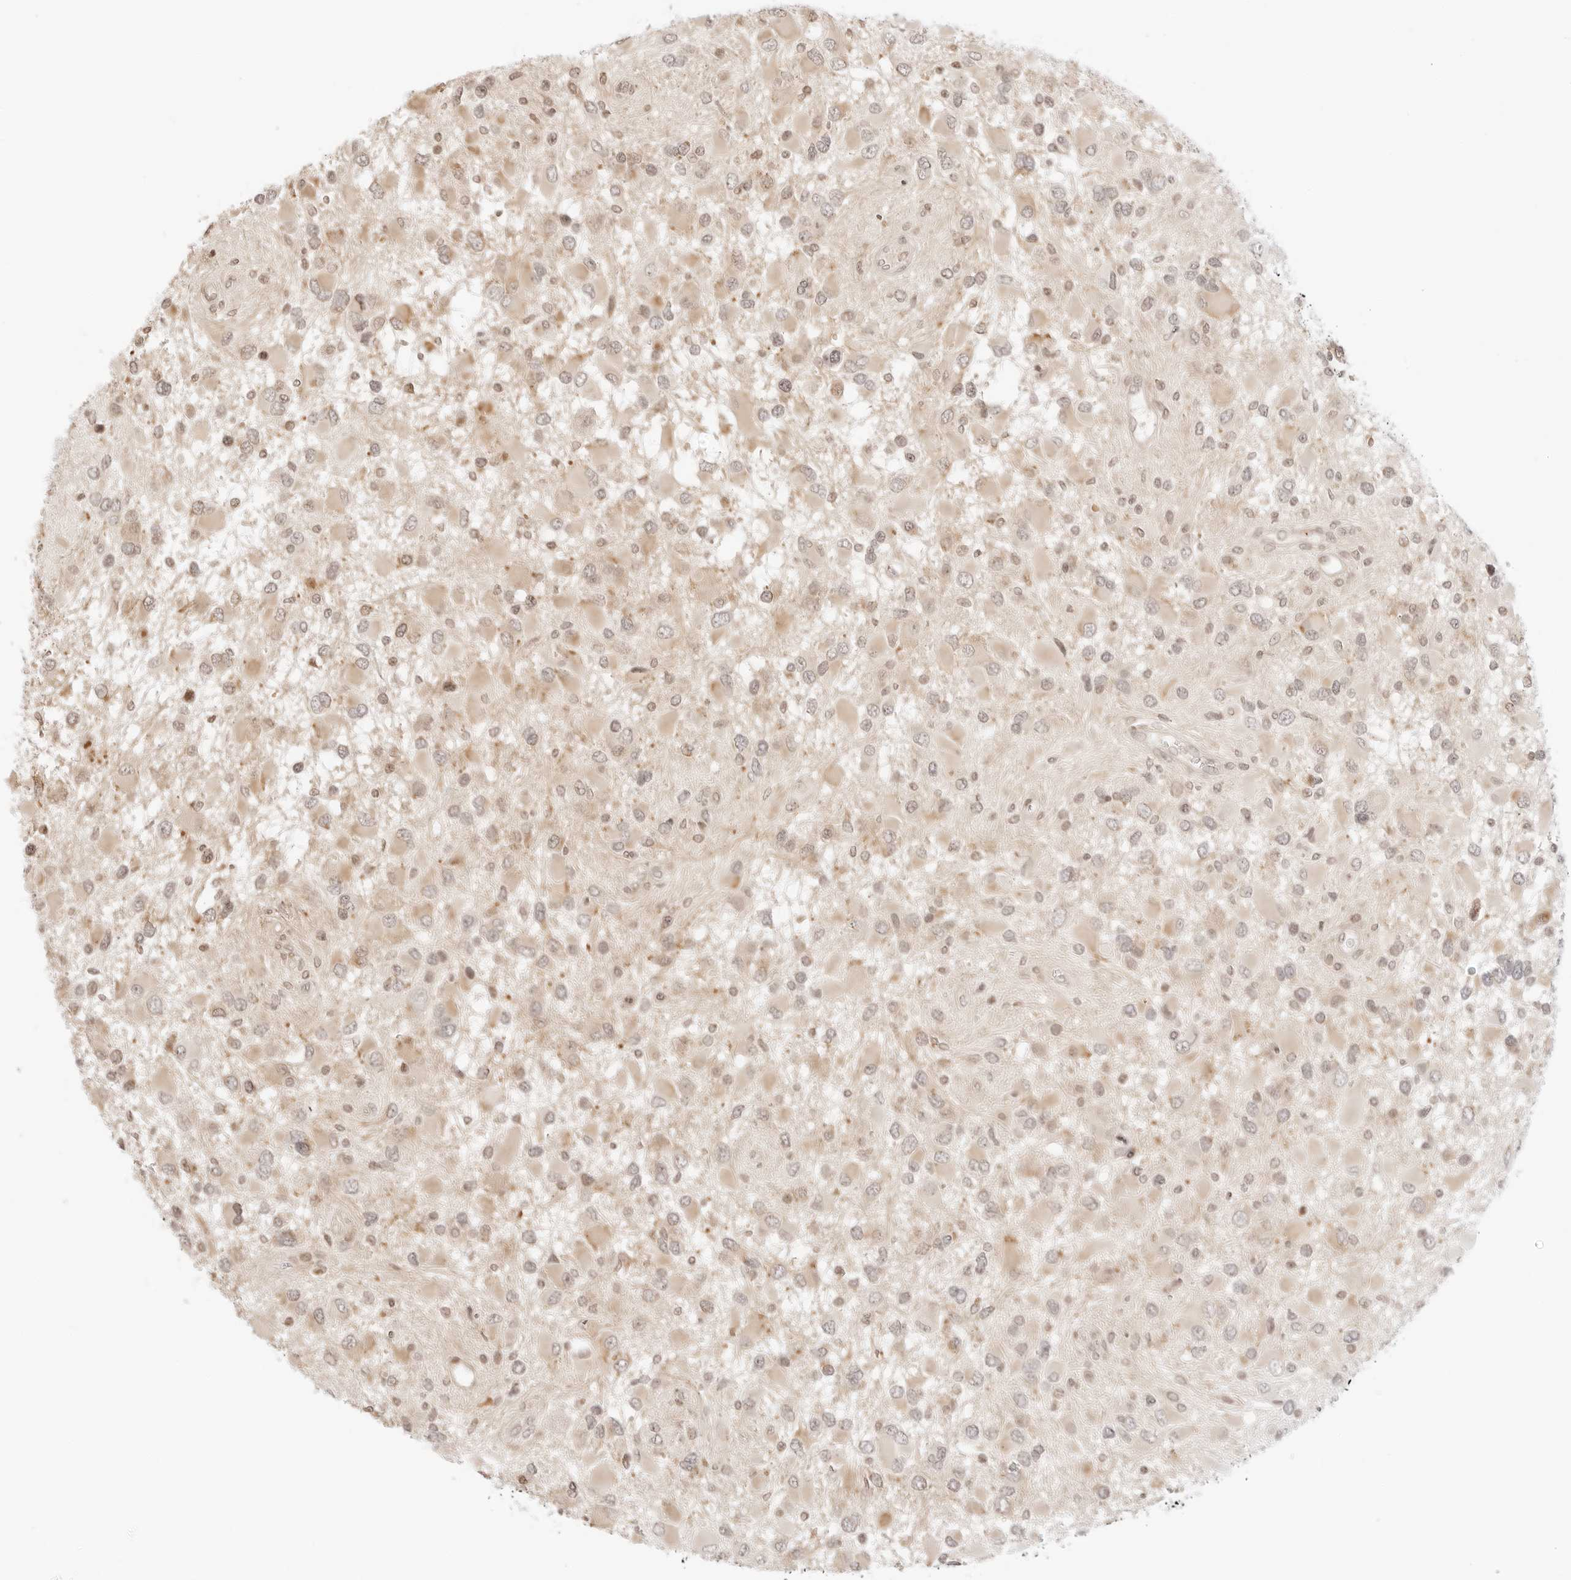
{"staining": {"intensity": "weak", "quantity": ">75%", "location": "cytoplasmic/membranous"}, "tissue": "glioma", "cell_type": "Tumor cells", "image_type": "cancer", "snomed": [{"axis": "morphology", "description": "Glioma, malignant, High grade"}, {"axis": "topography", "description": "Brain"}], "caption": "Protein staining demonstrates weak cytoplasmic/membranous expression in about >75% of tumor cells in high-grade glioma (malignant). Nuclei are stained in blue.", "gene": "RPS6KL1", "patient": {"sex": "male", "age": 53}}